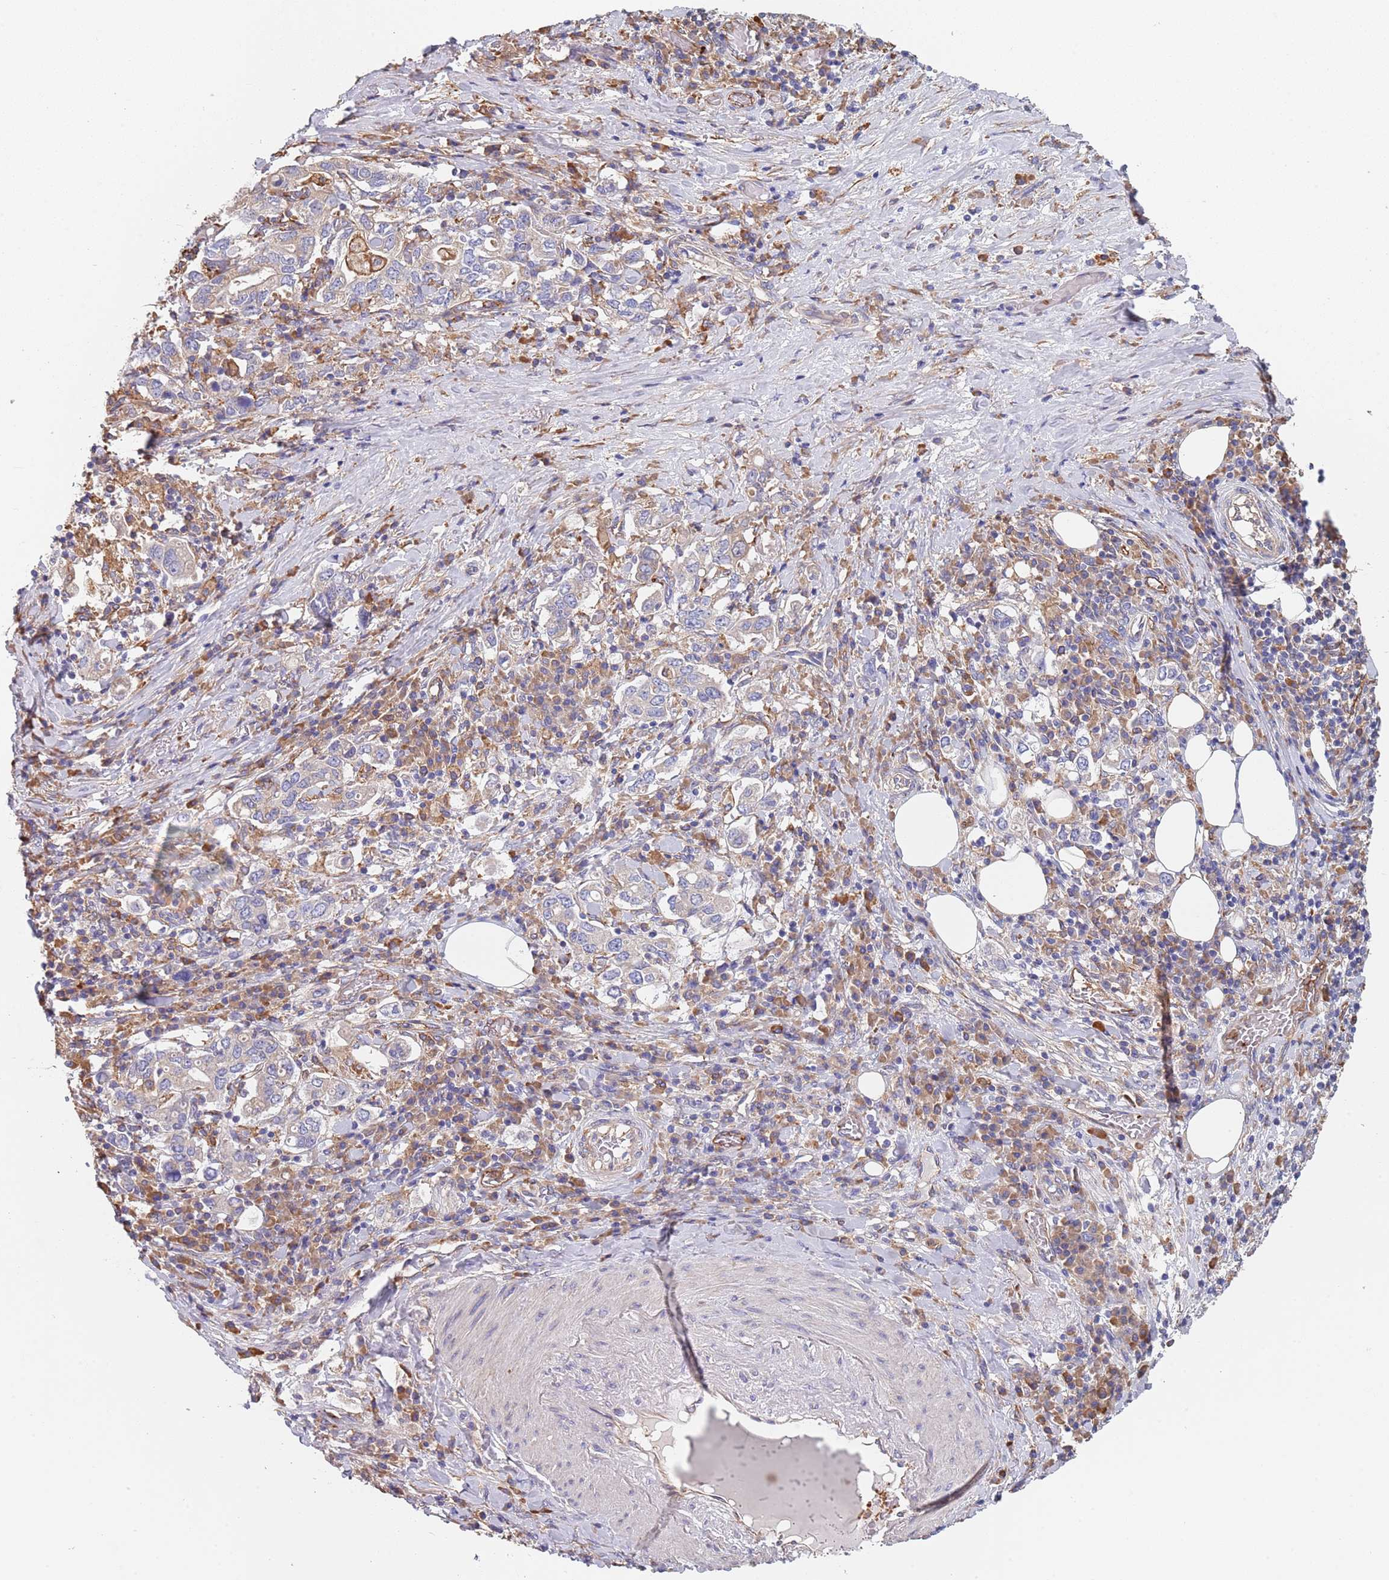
{"staining": {"intensity": "negative", "quantity": "none", "location": "none"}, "tissue": "stomach cancer", "cell_type": "Tumor cells", "image_type": "cancer", "snomed": [{"axis": "morphology", "description": "Adenocarcinoma, NOS"}, {"axis": "topography", "description": "Stomach, upper"}, {"axis": "topography", "description": "Stomach"}], "caption": "IHC of adenocarcinoma (stomach) shows no staining in tumor cells.", "gene": "DCUN1D3", "patient": {"sex": "male", "age": 62}}